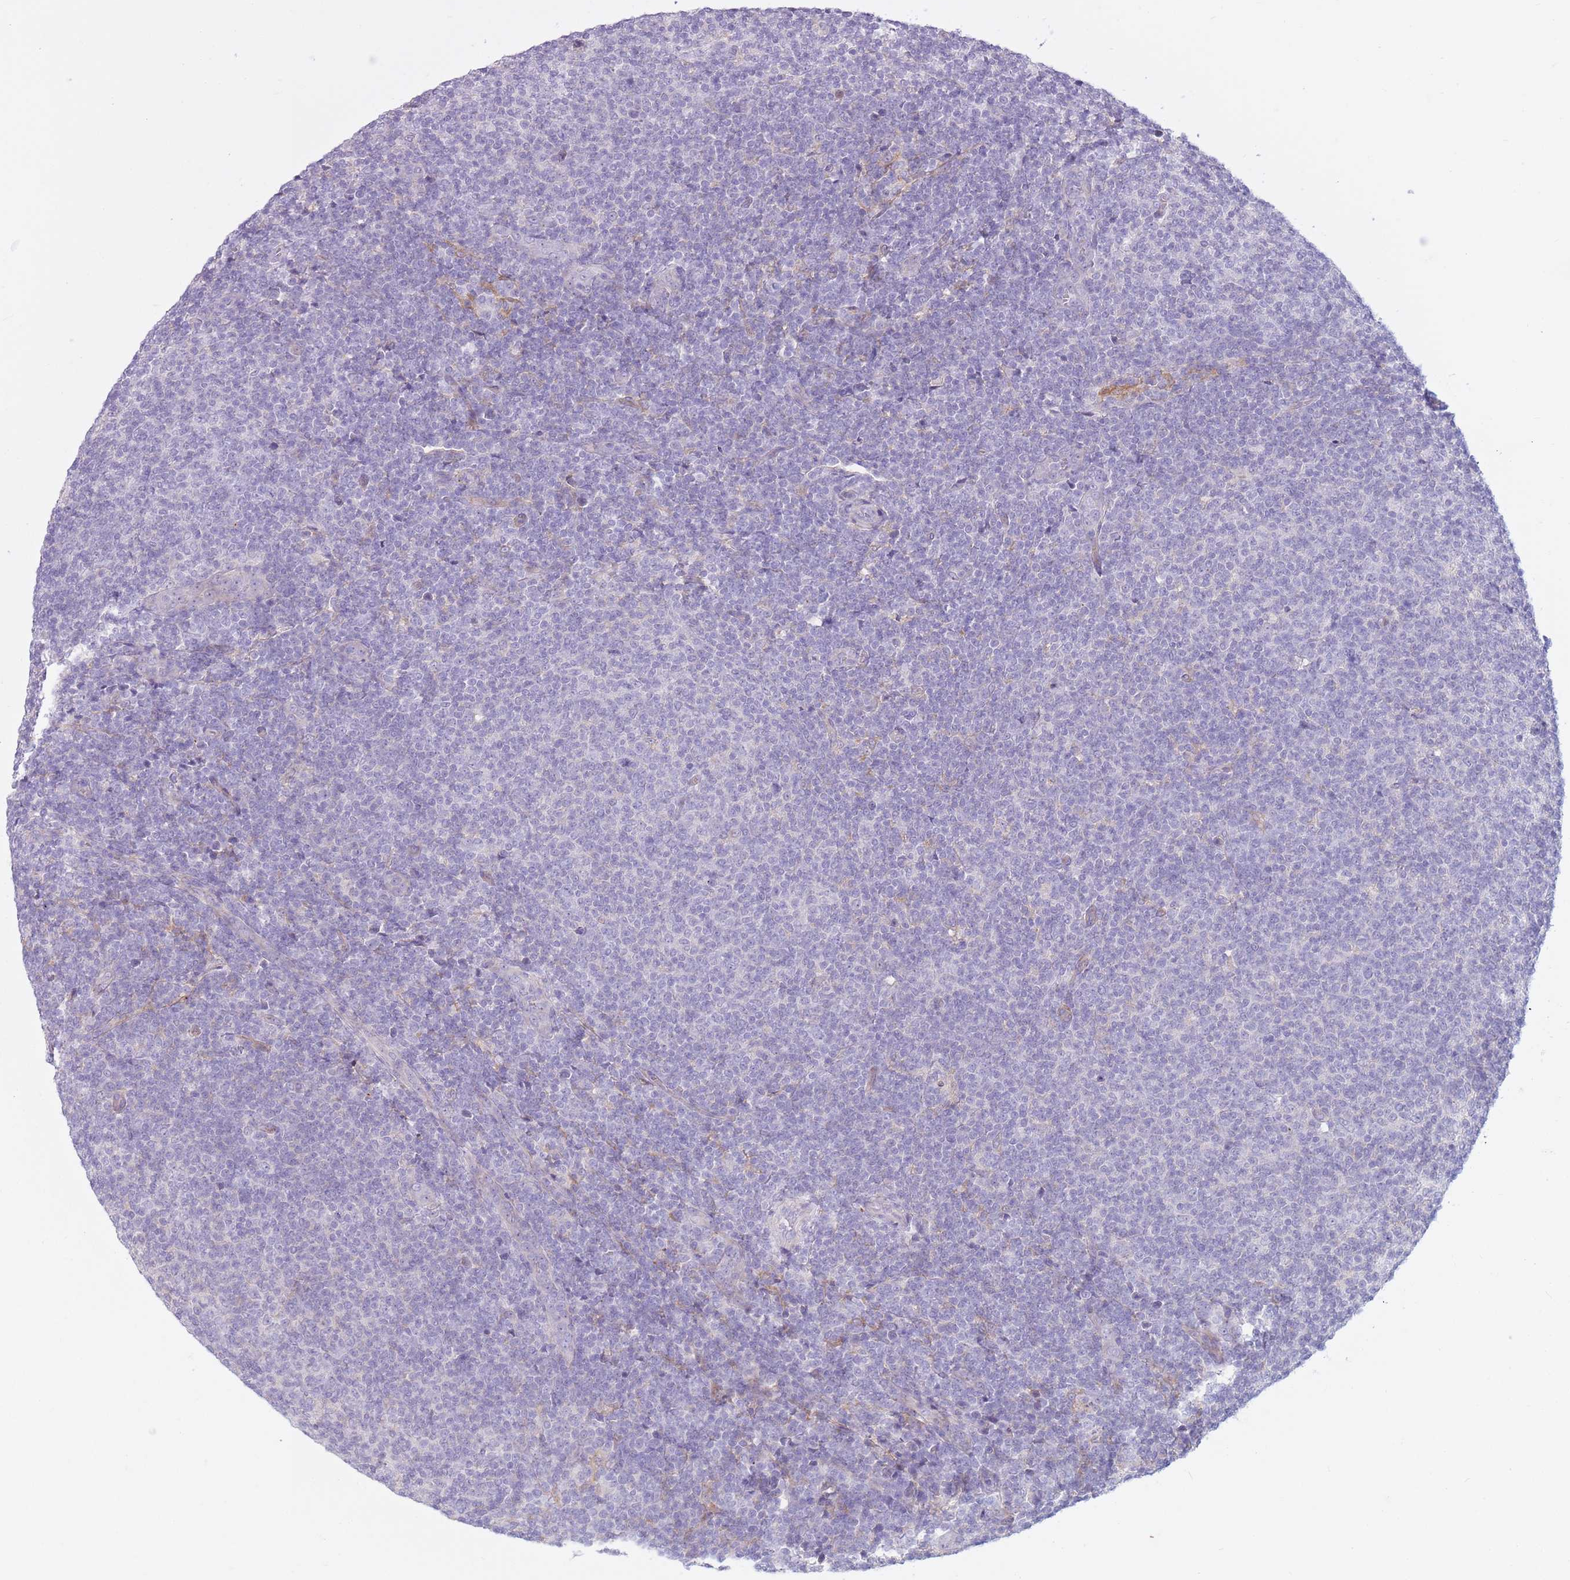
{"staining": {"intensity": "negative", "quantity": "none", "location": "none"}, "tissue": "lymphoma", "cell_type": "Tumor cells", "image_type": "cancer", "snomed": [{"axis": "morphology", "description": "Malignant lymphoma, non-Hodgkin's type, Low grade"}, {"axis": "topography", "description": "Lymph node"}], "caption": "High power microscopy photomicrograph of an IHC photomicrograph of lymphoma, revealing no significant expression in tumor cells.", "gene": "SNX6", "patient": {"sex": "male", "age": 66}}